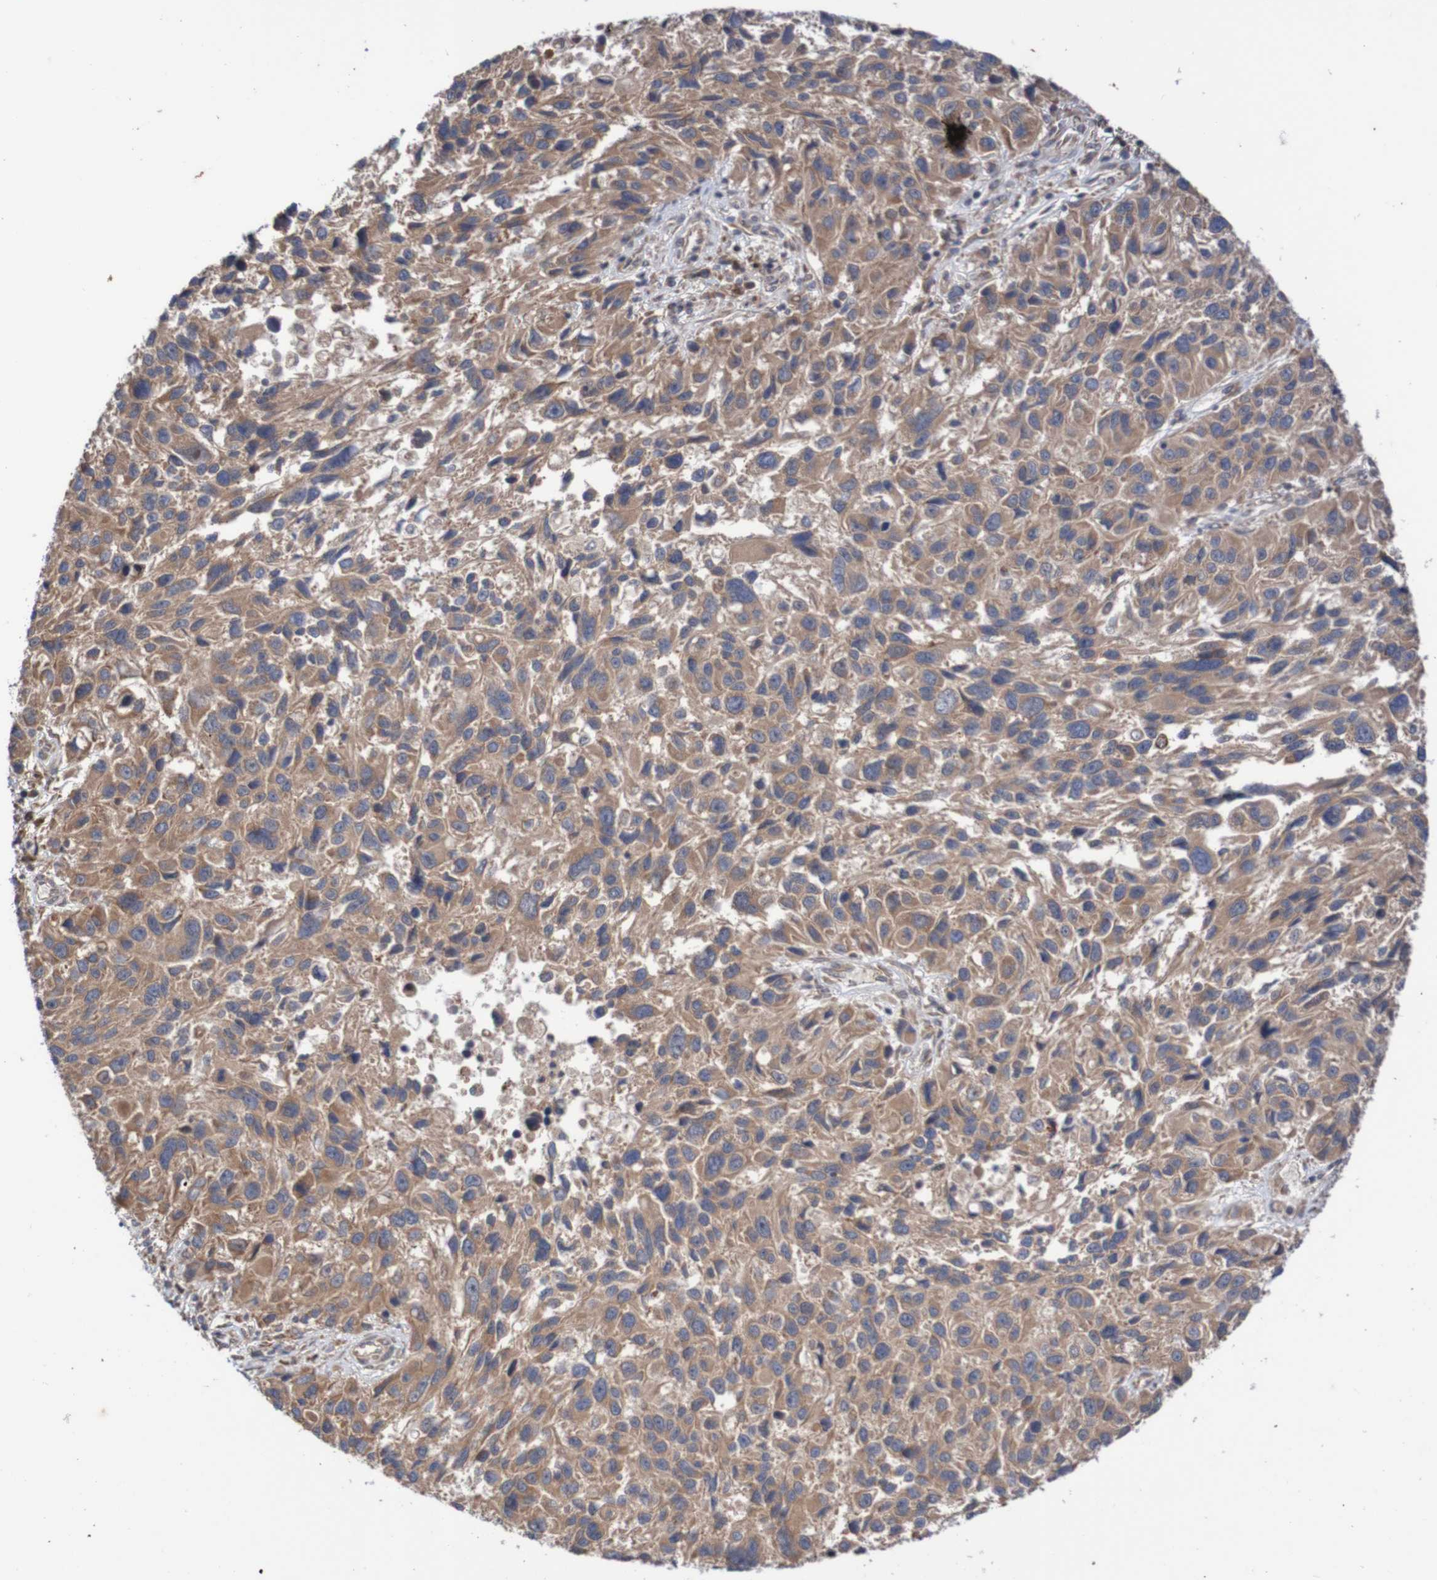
{"staining": {"intensity": "moderate", "quantity": ">75%", "location": "cytoplasmic/membranous"}, "tissue": "melanoma", "cell_type": "Tumor cells", "image_type": "cancer", "snomed": [{"axis": "morphology", "description": "Malignant melanoma, NOS"}, {"axis": "topography", "description": "Skin"}], "caption": "About >75% of tumor cells in malignant melanoma exhibit moderate cytoplasmic/membranous protein staining as visualized by brown immunohistochemical staining.", "gene": "PHPT1", "patient": {"sex": "male", "age": 53}}